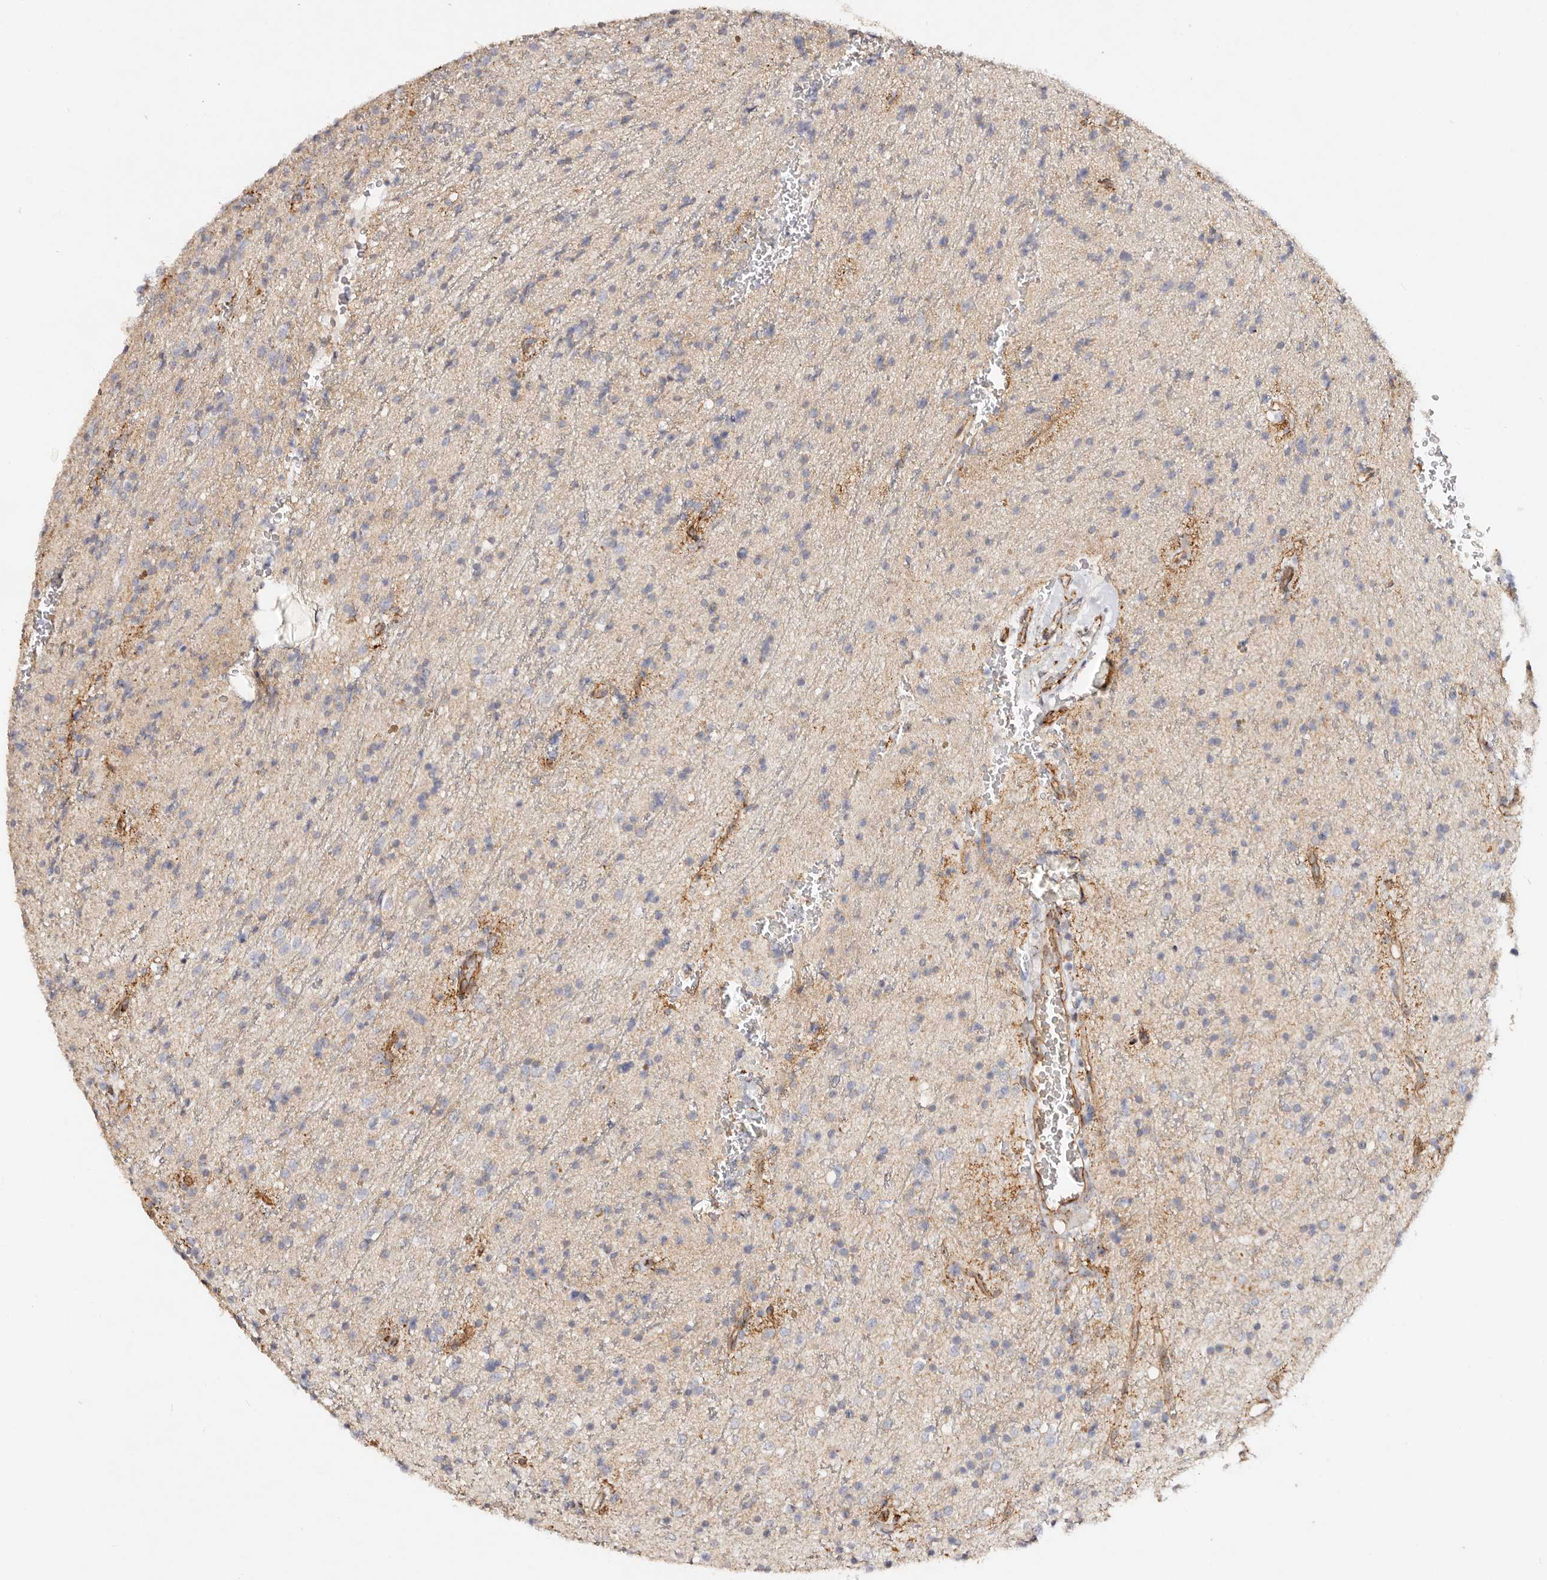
{"staining": {"intensity": "negative", "quantity": "none", "location": "none"}, "tissue": "glioma", "cell_type": "Tumor cells", "image_type": "cancer", "snomed": [{"axis": "morphology", "description": "Glioma, malignant, High grade"}, {"axis": "topography", "description": "Brain"}], "caption": "Human glioma stained for a protein using IHC displays no positivity in tumor cells.", "gene": "SERPINH1", "patient": {"sex": "male", "age": 34}}